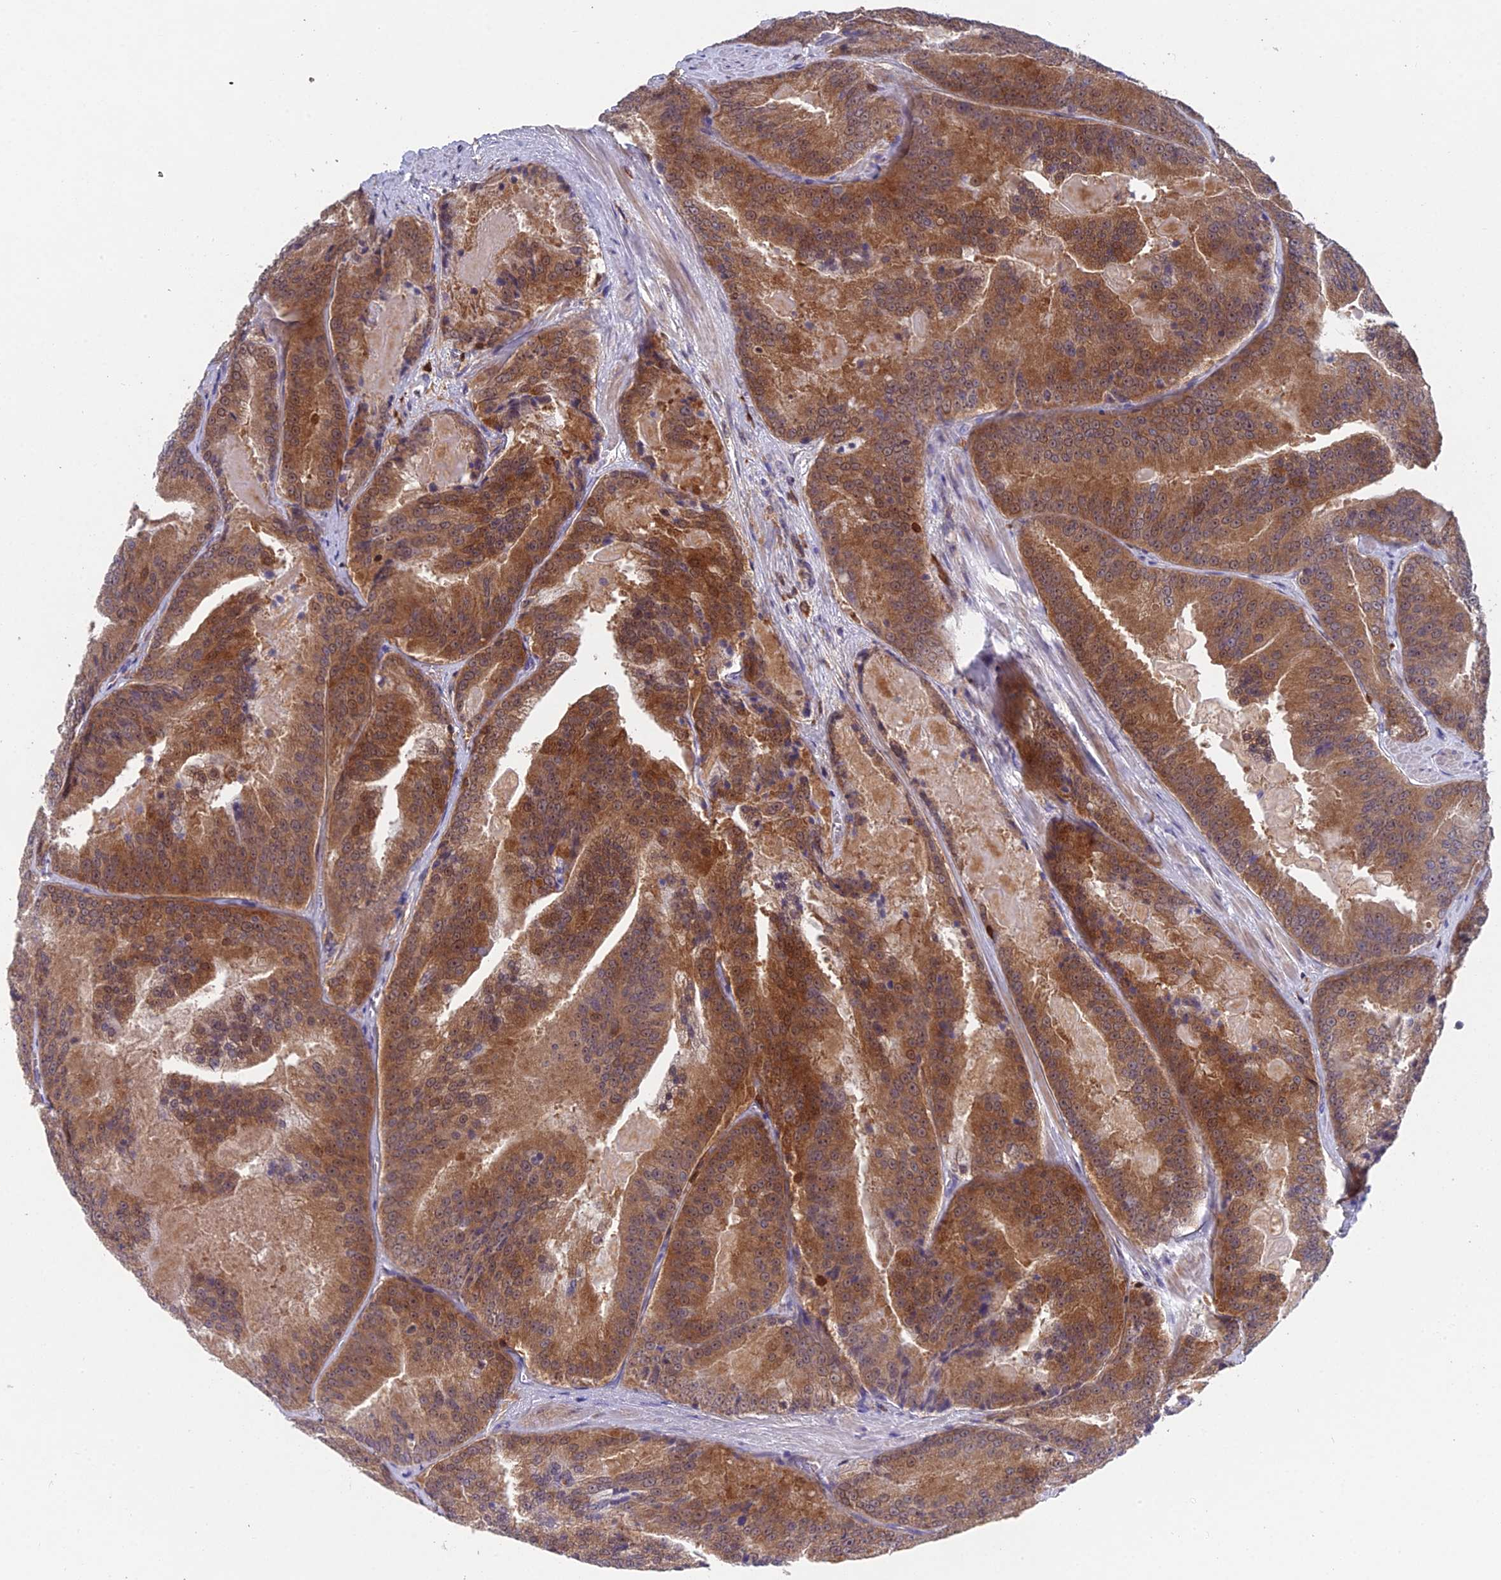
{"staining": {"intensity": "moderate", "quantity": ">75%", "location": "cytoplasmic/membranous,nuclear"}, "tissue": "prostate cancer", "cell_type": "Tumor cells", "image_type": "cancer", "snomed": [{"axis": "morphology", "description": "Adenocarcinoma, High grade"}, {"axis": "topography", "description": "Prostate"}], "caption": "Approximately >75% of tumor cells in human high-grade adenocarcinoma (prostate) demonstrate moderate cytoplasmic/membranous and nuclear protein staining as visualized by brown immunohistochemical staining.", "gene": "GALK2", "patient": {"sex": "male", "age": 61}}